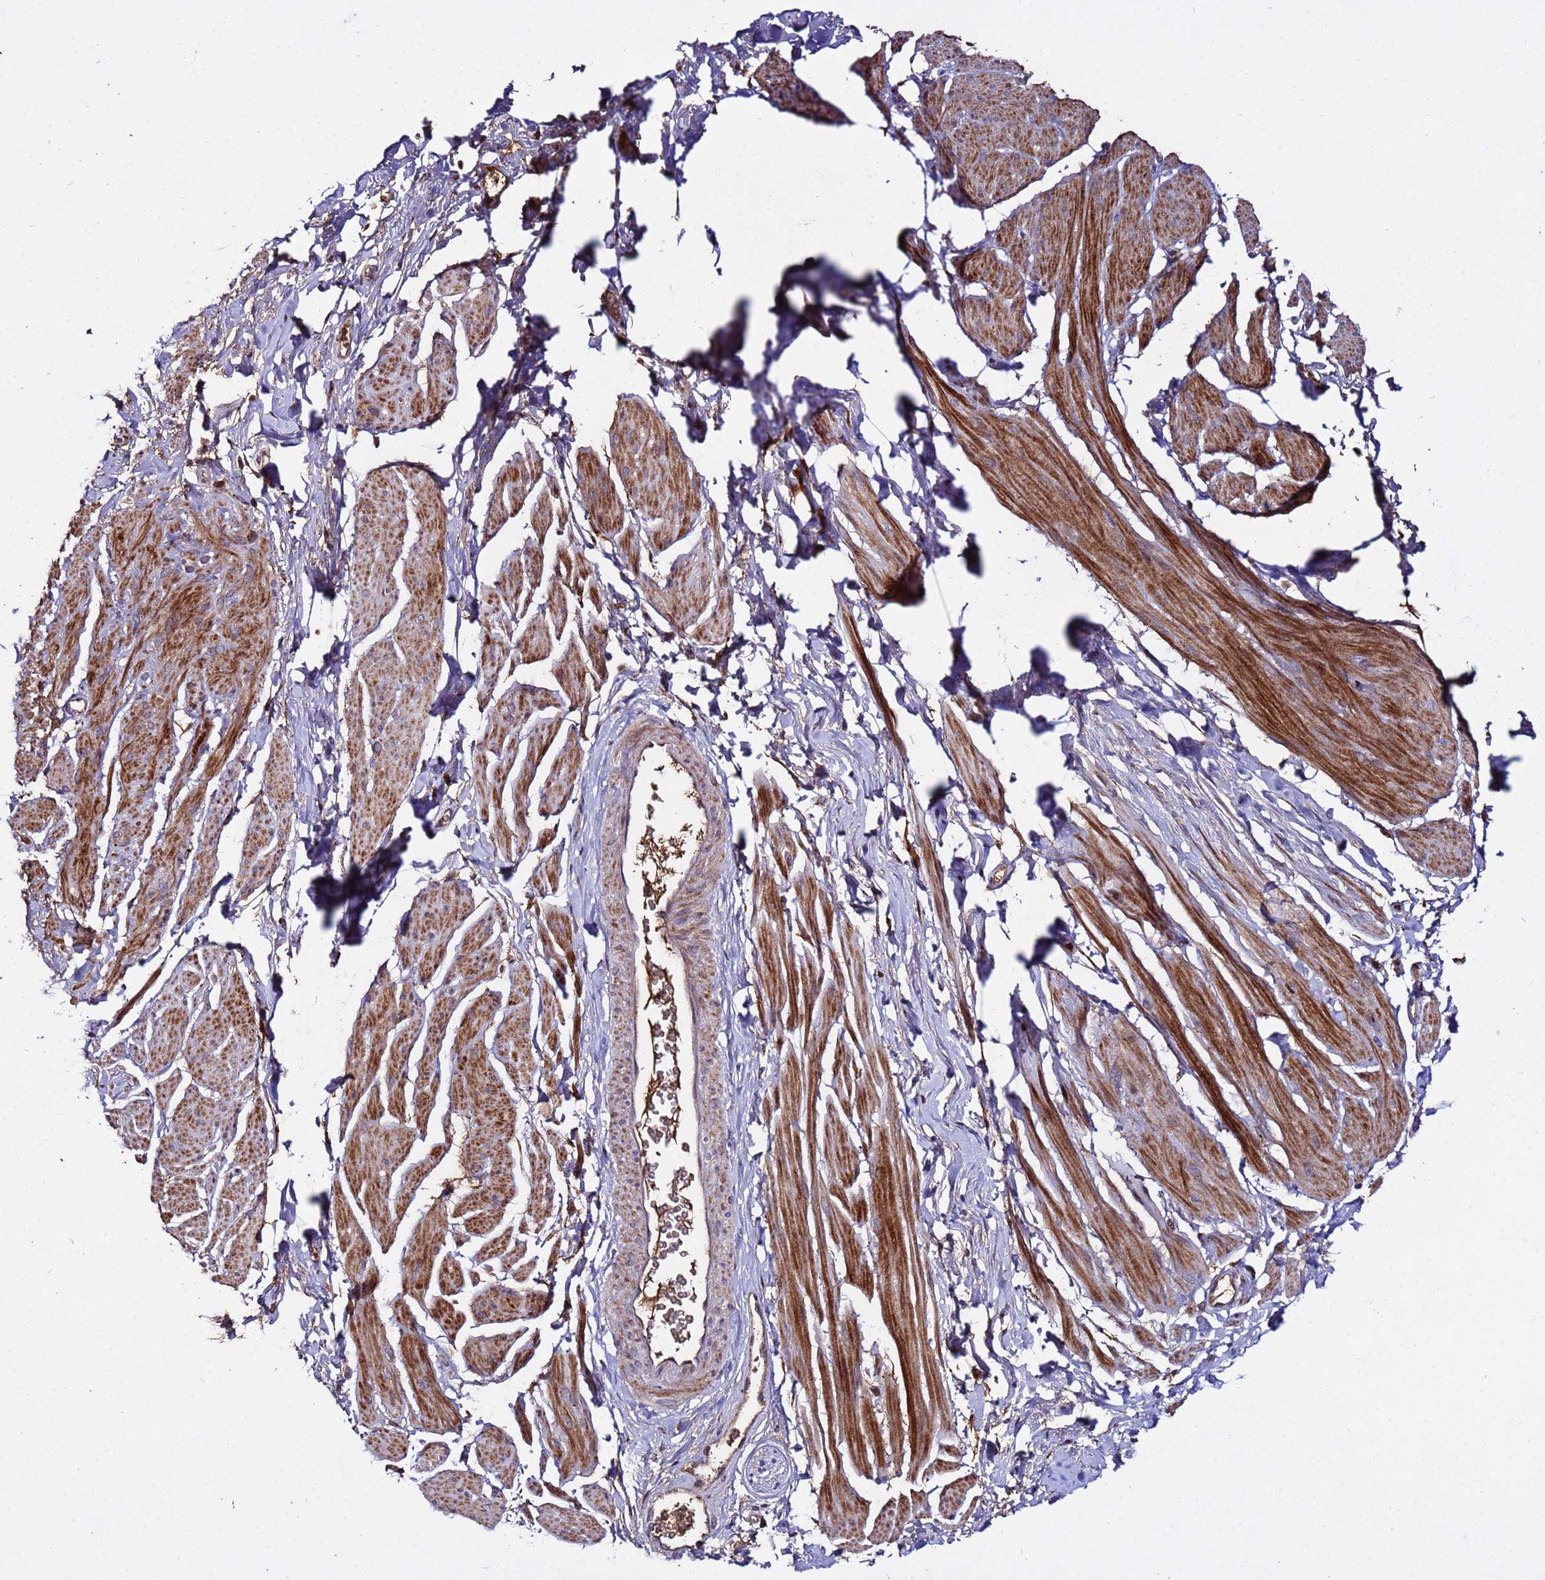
{"staining": {"intensity": "strong", "quantity": "25%-75%", "location": "cytoplasmic/membranous,nuclear"}, "tissue": "smooth muscle", "cell_type": "Smooth muscle cells", "image_type": "normal", "snomed": [{"axis": "morphology", "description": "Normal tissue, NOS"}, {"axis": "topography", "description": "Smooth muscle"}, {"axis": "topography", "description": "Peripheral nerve tissue"}], "caption": "Immunohistochemical staining of unremarkable human smooth muscle shows high levels of strong cytoplasmic/membranous,nuclear staining in about 25%-75% of smooth muscle cells.", "gene": "WNK4", "patient": {"sex": "male", "age": 69}}